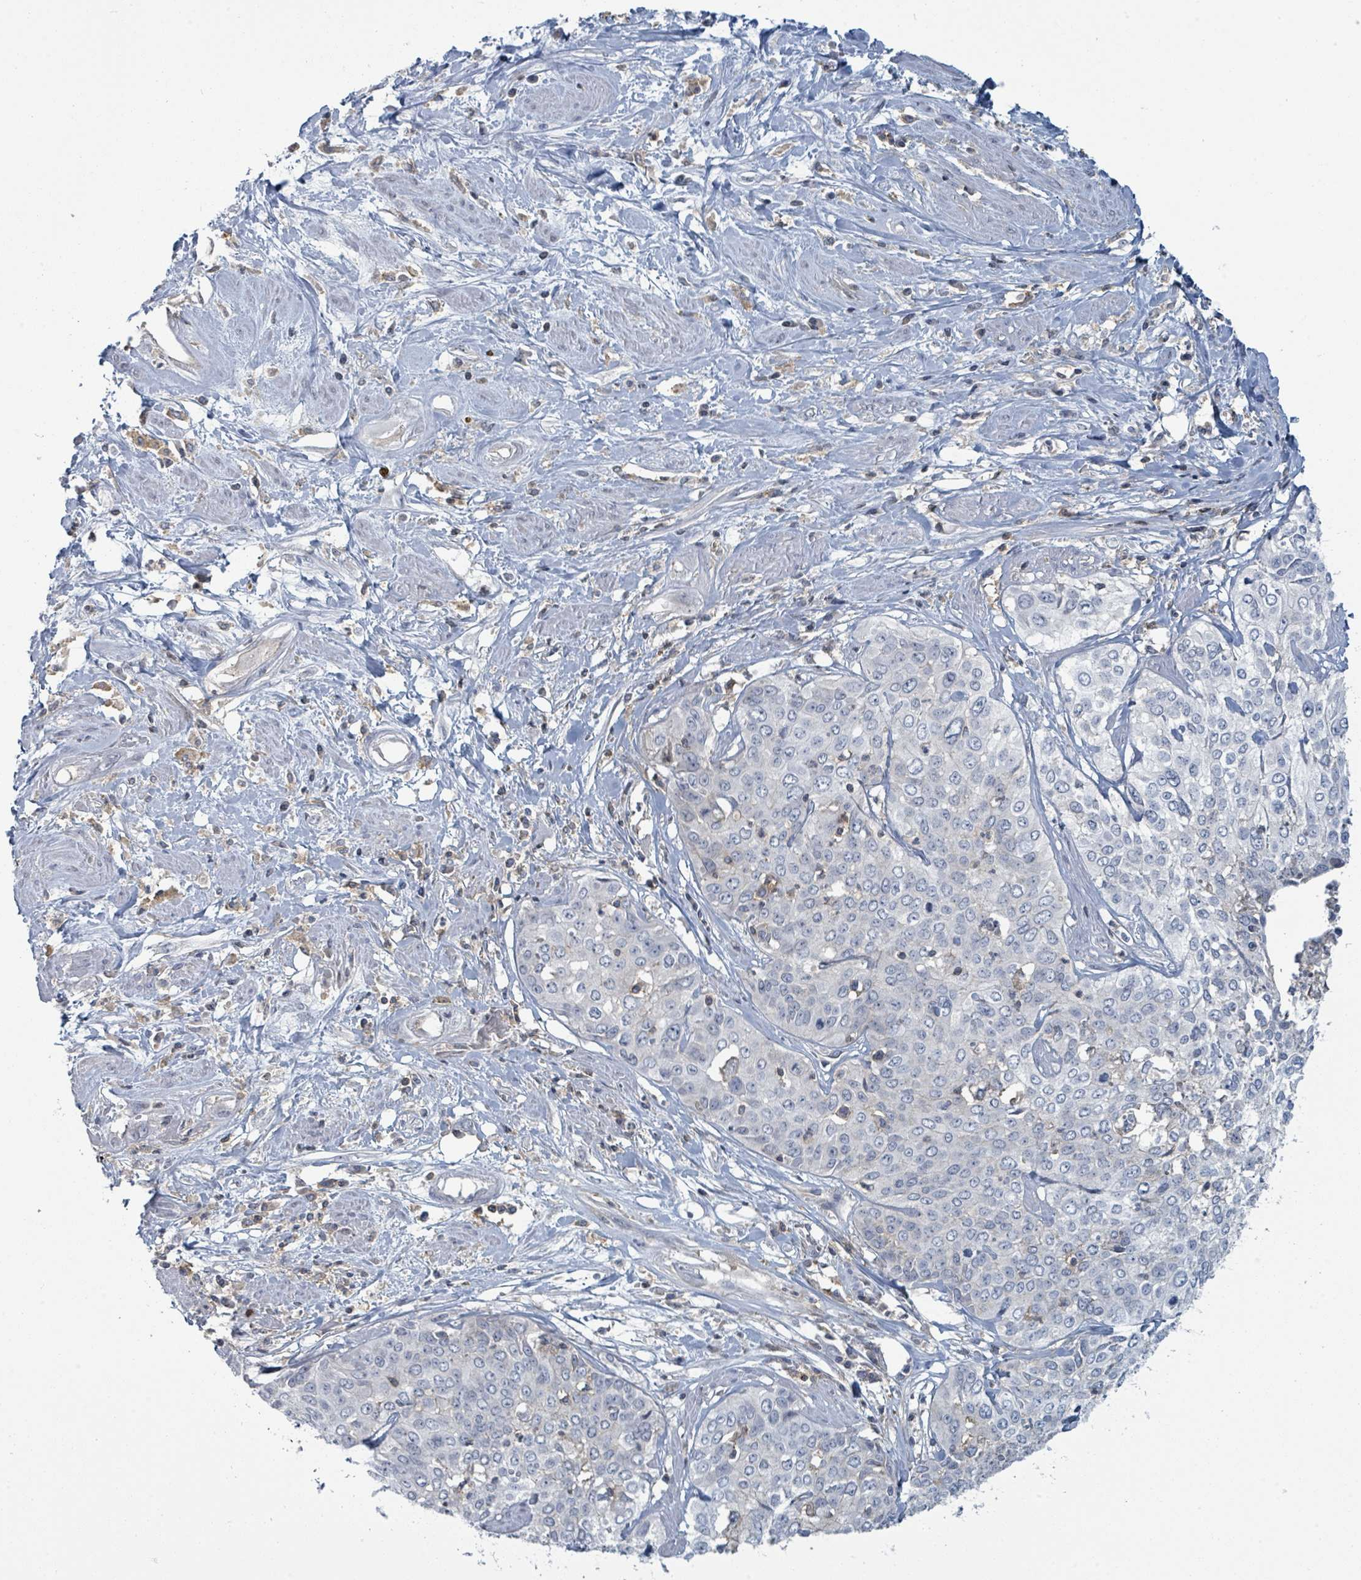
{"staining": {"intensity": "negative", "quantity": "none", "location": "none"}, "tissue": "cervical cancer", "cell_type": "Tumor cells", "image_type": "cancer", "snomed": [{"axis": "morphology", "description": "Squamous cell carcinoma, NOS"}, {"axis": "topography", "description": "Cervix"}], "caption": "A high-resolution photomicrograph shows IHC staining of squamous cell carcinoma (cervical), which shows no significant expression in tumor cells.", "gene": "TNFRSF14", "patient": {"sex": "female", "age": 31}}